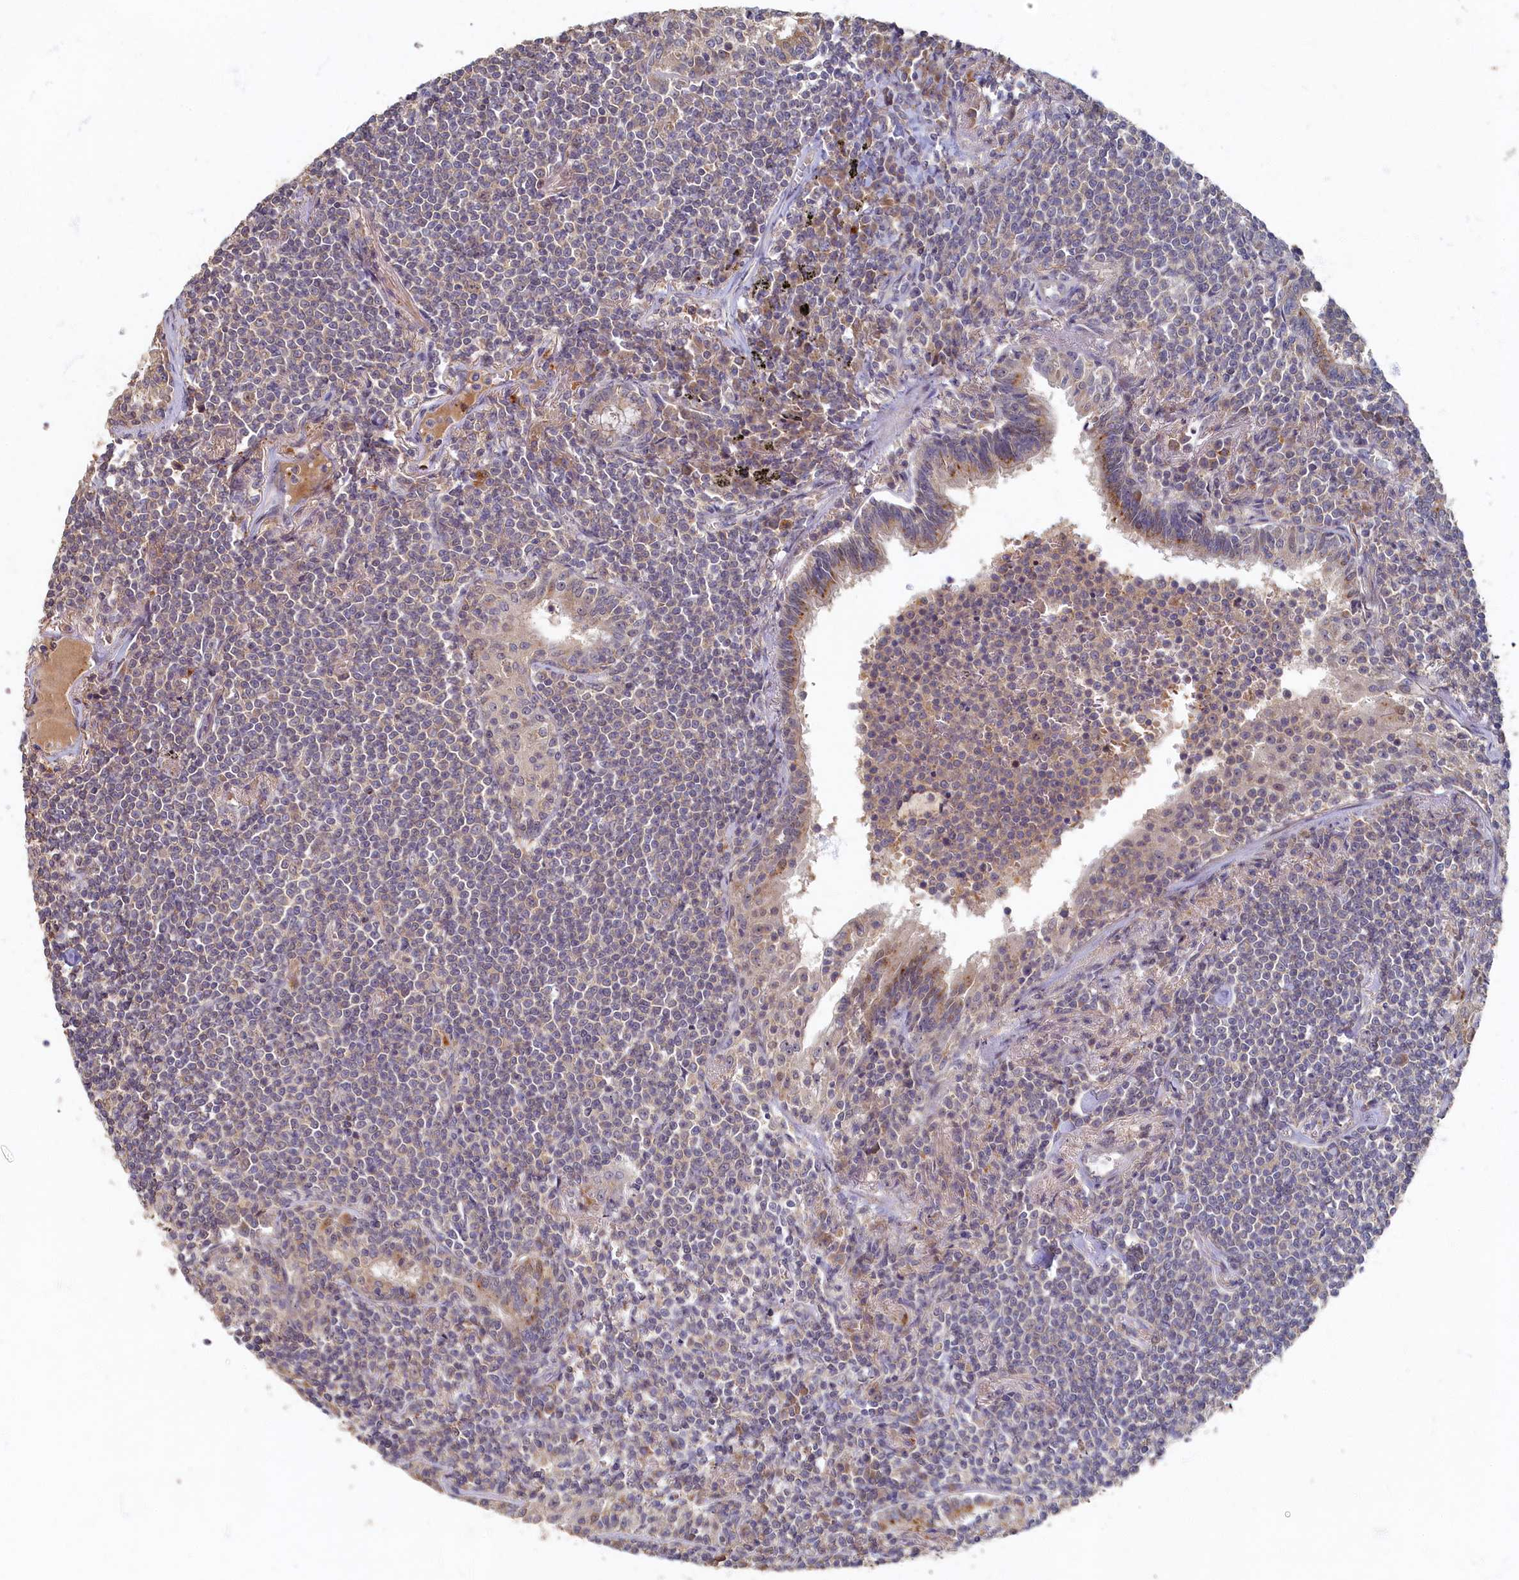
{"staining": {"intensity": "weak", "quantity": "<25%", "location": "cytoplasmic/membranous"}, "tissue": "lymphoma", "cell_type": "Tumor cells", "image_type": "cancer", "snomed": [{"axis": "morphology", "description": "Malignant lymphoma, non-Hodgkin's type, Low grade"}, {"axis": "topography", "description": "Lung"}], "caption": "Image shows no significant protein staining in tumor cells of lymphoma. (DAB (3,3'-diaminobenzidine) IHC visualized using brightfield microscopy, high magnification).", "gene": "HUNK", "patient": {"sex": "female", "age": 71}}